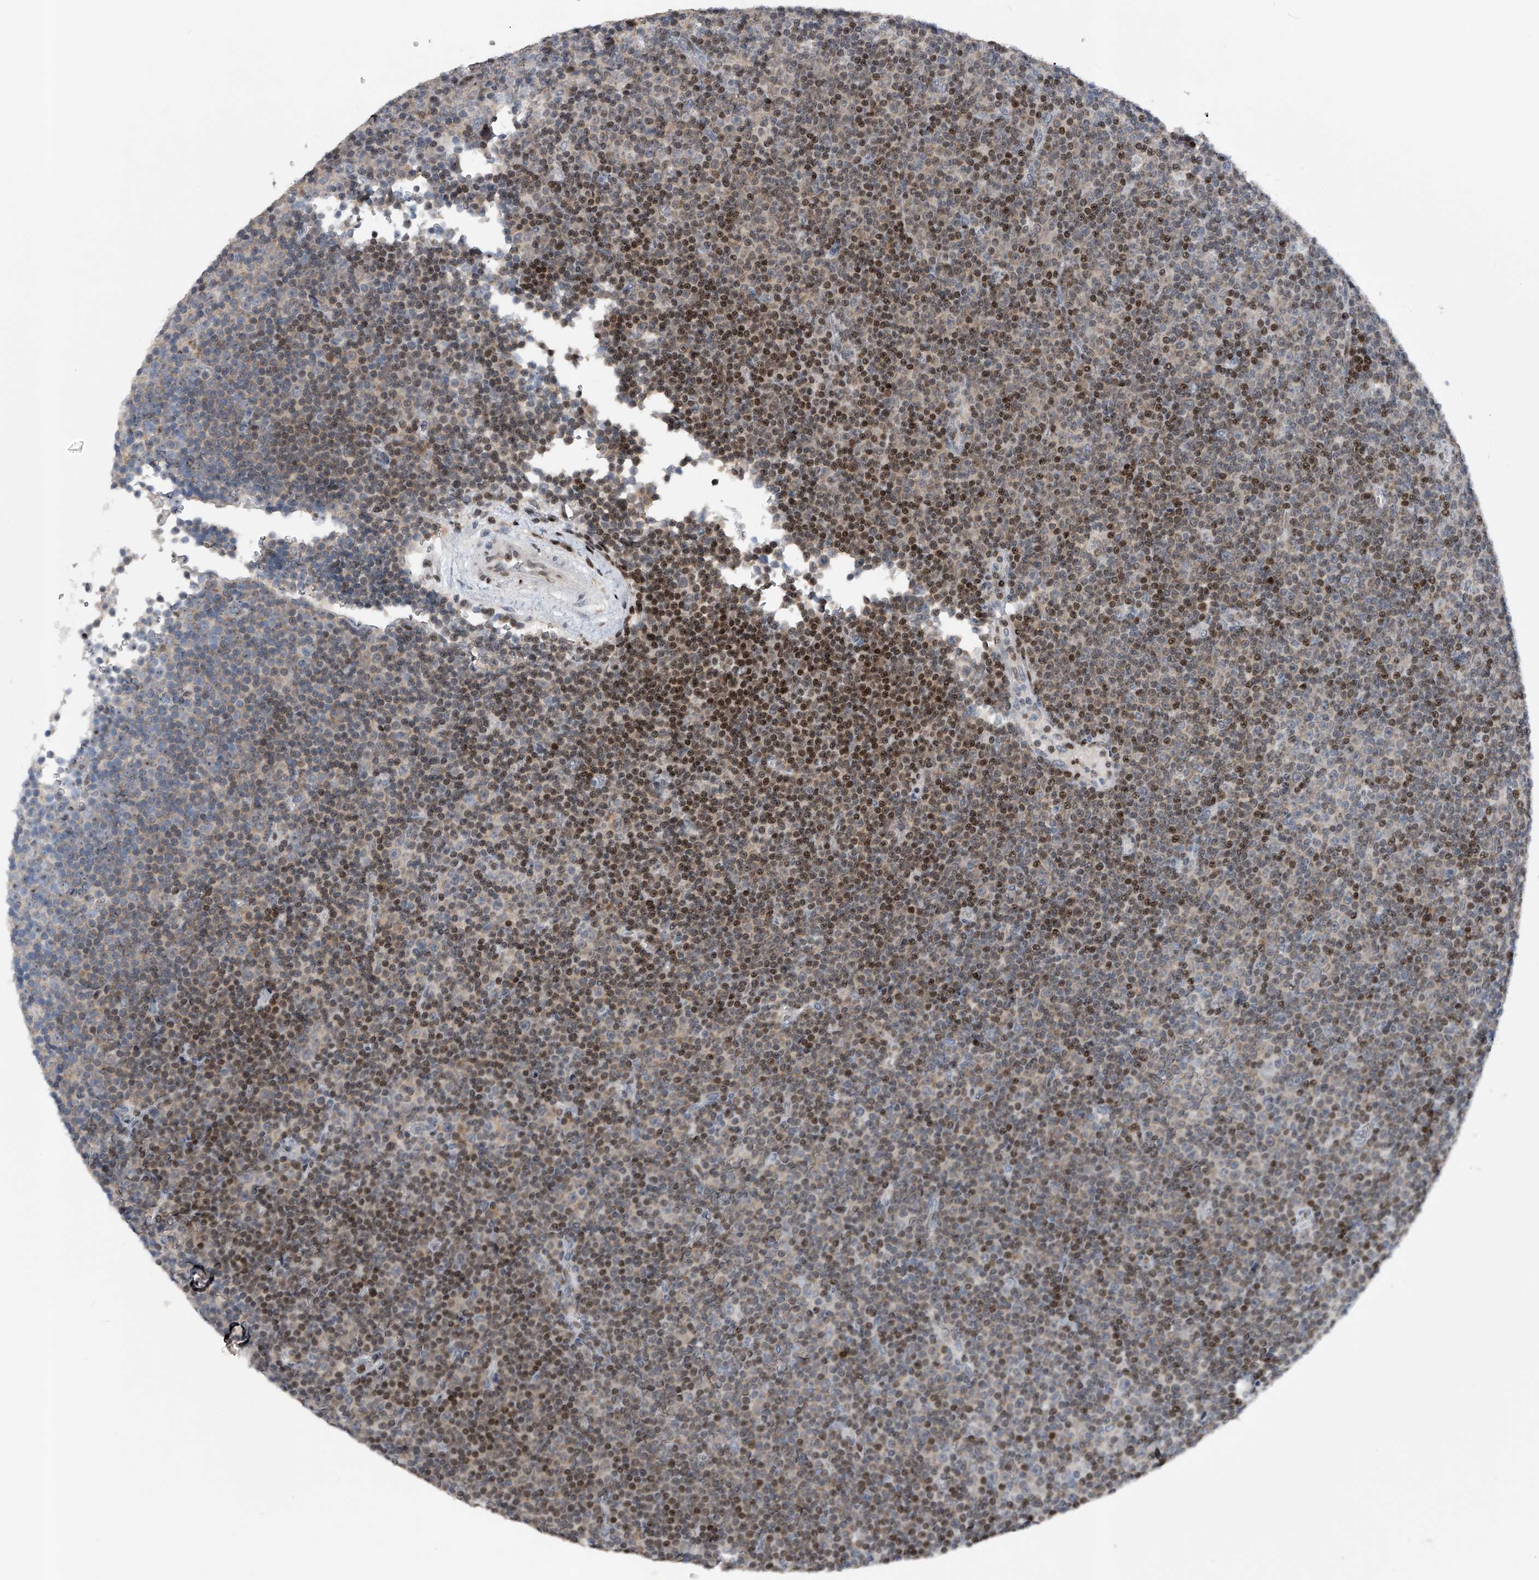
{"staining": {"intensity": "moderate", "quantity": "25%-75%", "location": "nuclear"}, "tissue": "lymphoma", "cell_type": "Tumor cells", "image_type": "cancer", "snomed": [{"axis": "morphology", "description": "Malignant lymphoma, non-Hodgkin's type, Low grade"}, {"axis": "topography", "description": "Lymph node"}], "caption": "Immunohistochemical staining of human low-grade malignant lymphoma, non-Hodgkin's type shows moderate nuclear protein expression in approximately 25%-75% of tumor cells.", "gene": "RWDD2A", "patient": {"sex": "female", "age": 67}}